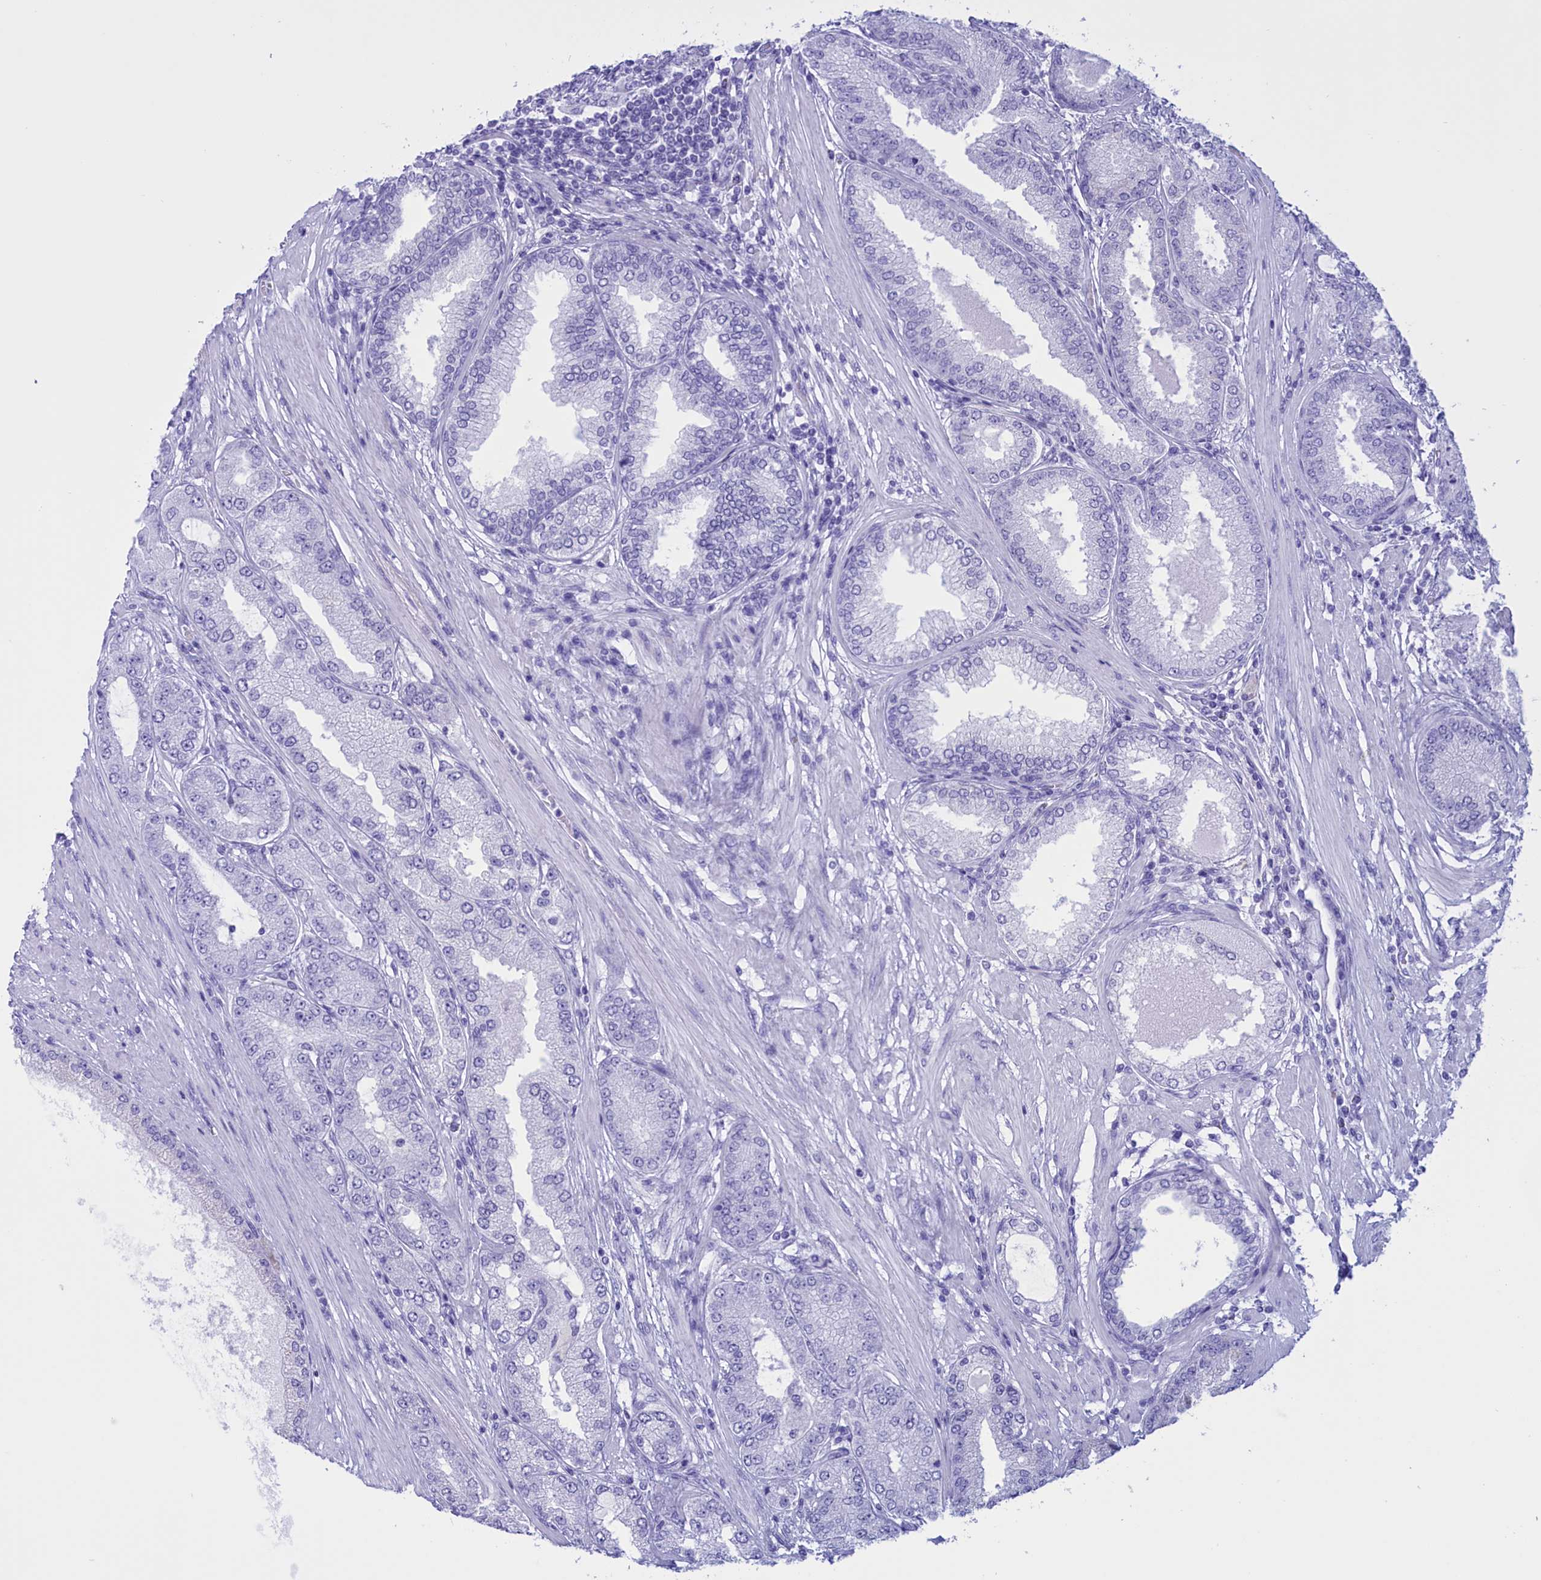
{"staining": {"intensity": "negative", "quantity": "none", "location": "none"}, "tissue": "prostate cancer", "cell_type": "Tumor cells", "image_type": "cancer", "snomed": [{"axis": "morphology", "description": "Adenocarcinoma, High grade"}, {"axis": "topography", "description": "Prostate"}], "caption": "Immunohistochemical staining of human prostate high-grade adenocarcinoma demonstrates no significant expression in tumor cells.", "gene": "BRI3", "patient": {"sex": "male", "age": 71}}